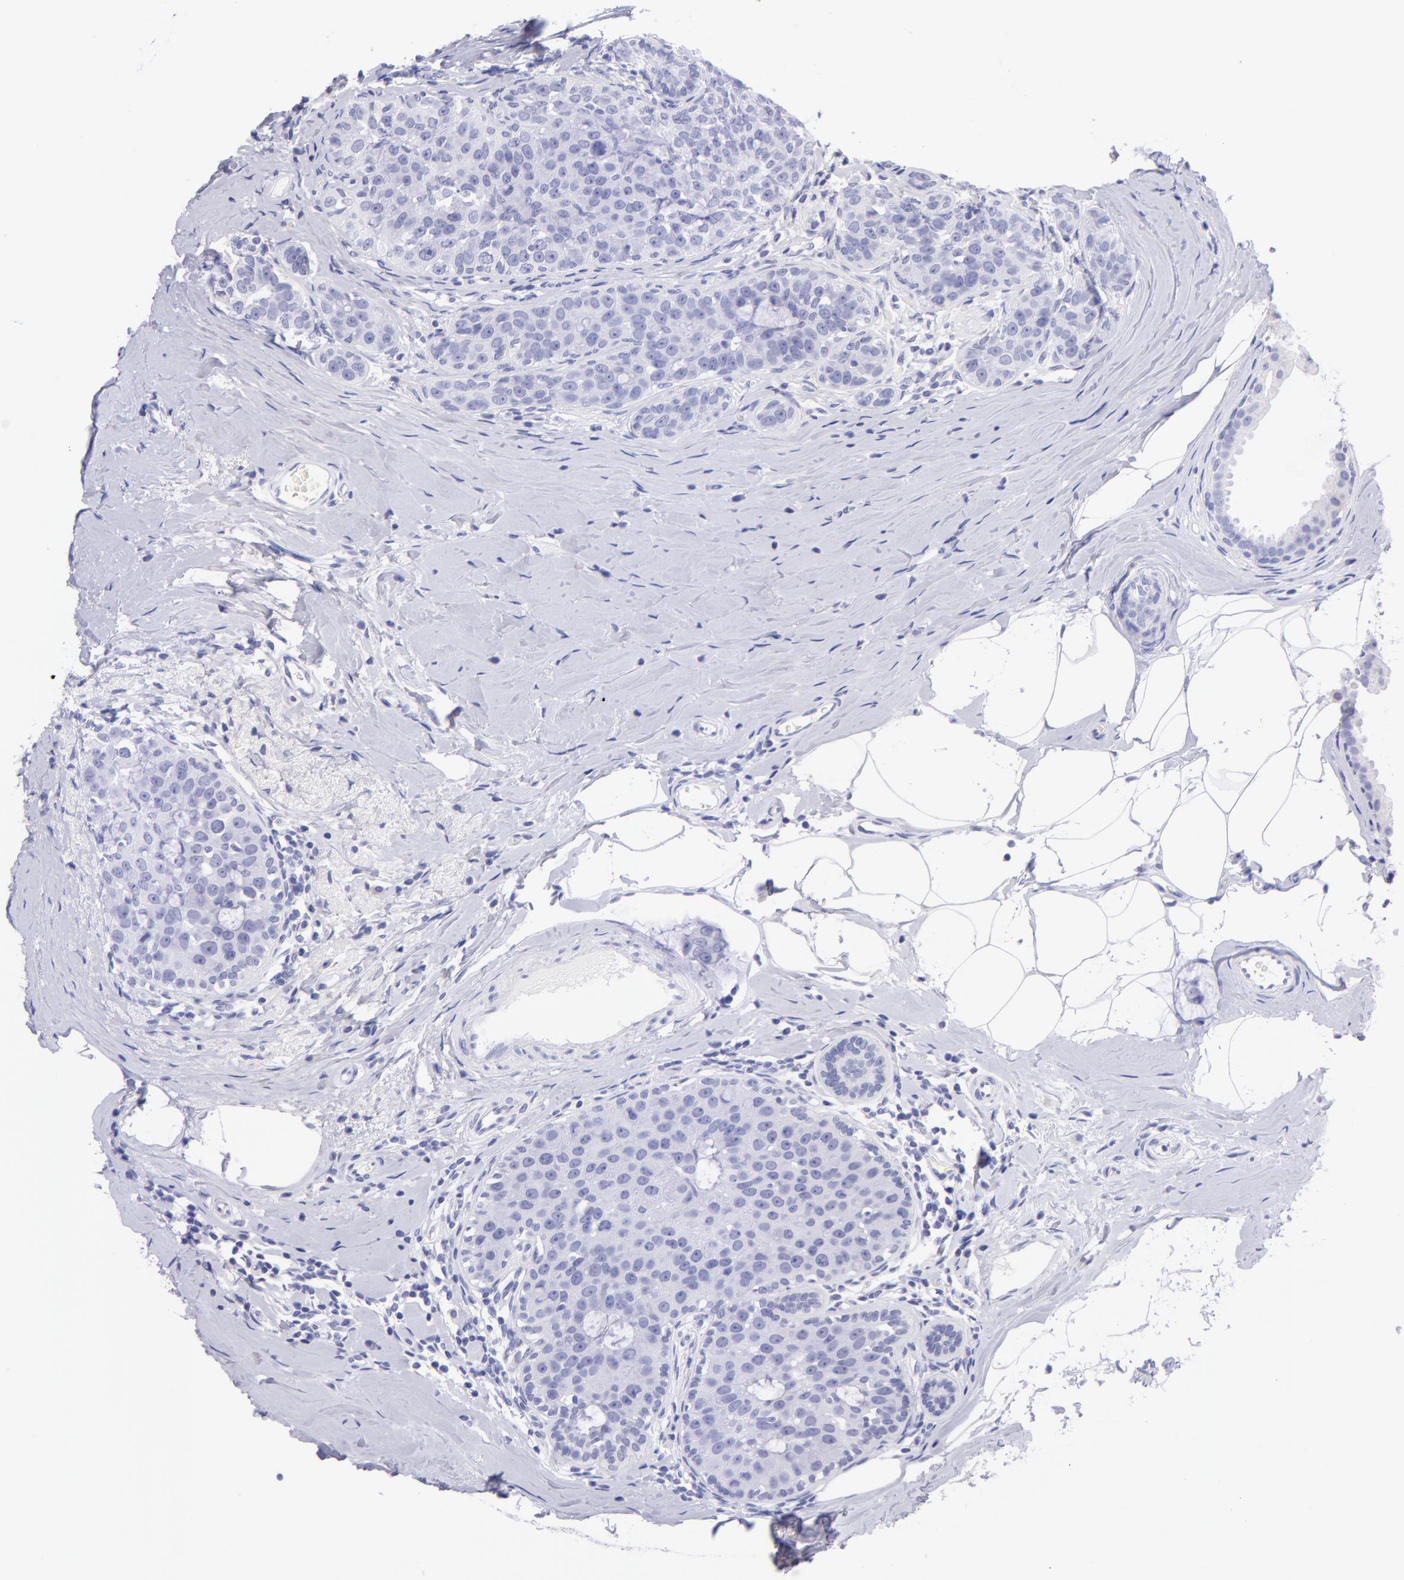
{"staining": {"intensity": "negative", "quantity": "none", "location": "none"}, "tissue": "breast cancer", "cell_type": "Tumor cells", "image_type": "cancer", "snomed": [{"axis": "morphology", "description": "Normal tissue, NOS"}, {"axis": "morphology", "description": "Duct carcinoma"}, {"axis": "topography", "description": "Breast"}], "caption": "The photomicrograph displays no significant staining in tumor cells of infiltrating ductal carcinoma (breast).", "gene": "CNP", "patient": {"sex": "female", "age": 50}}